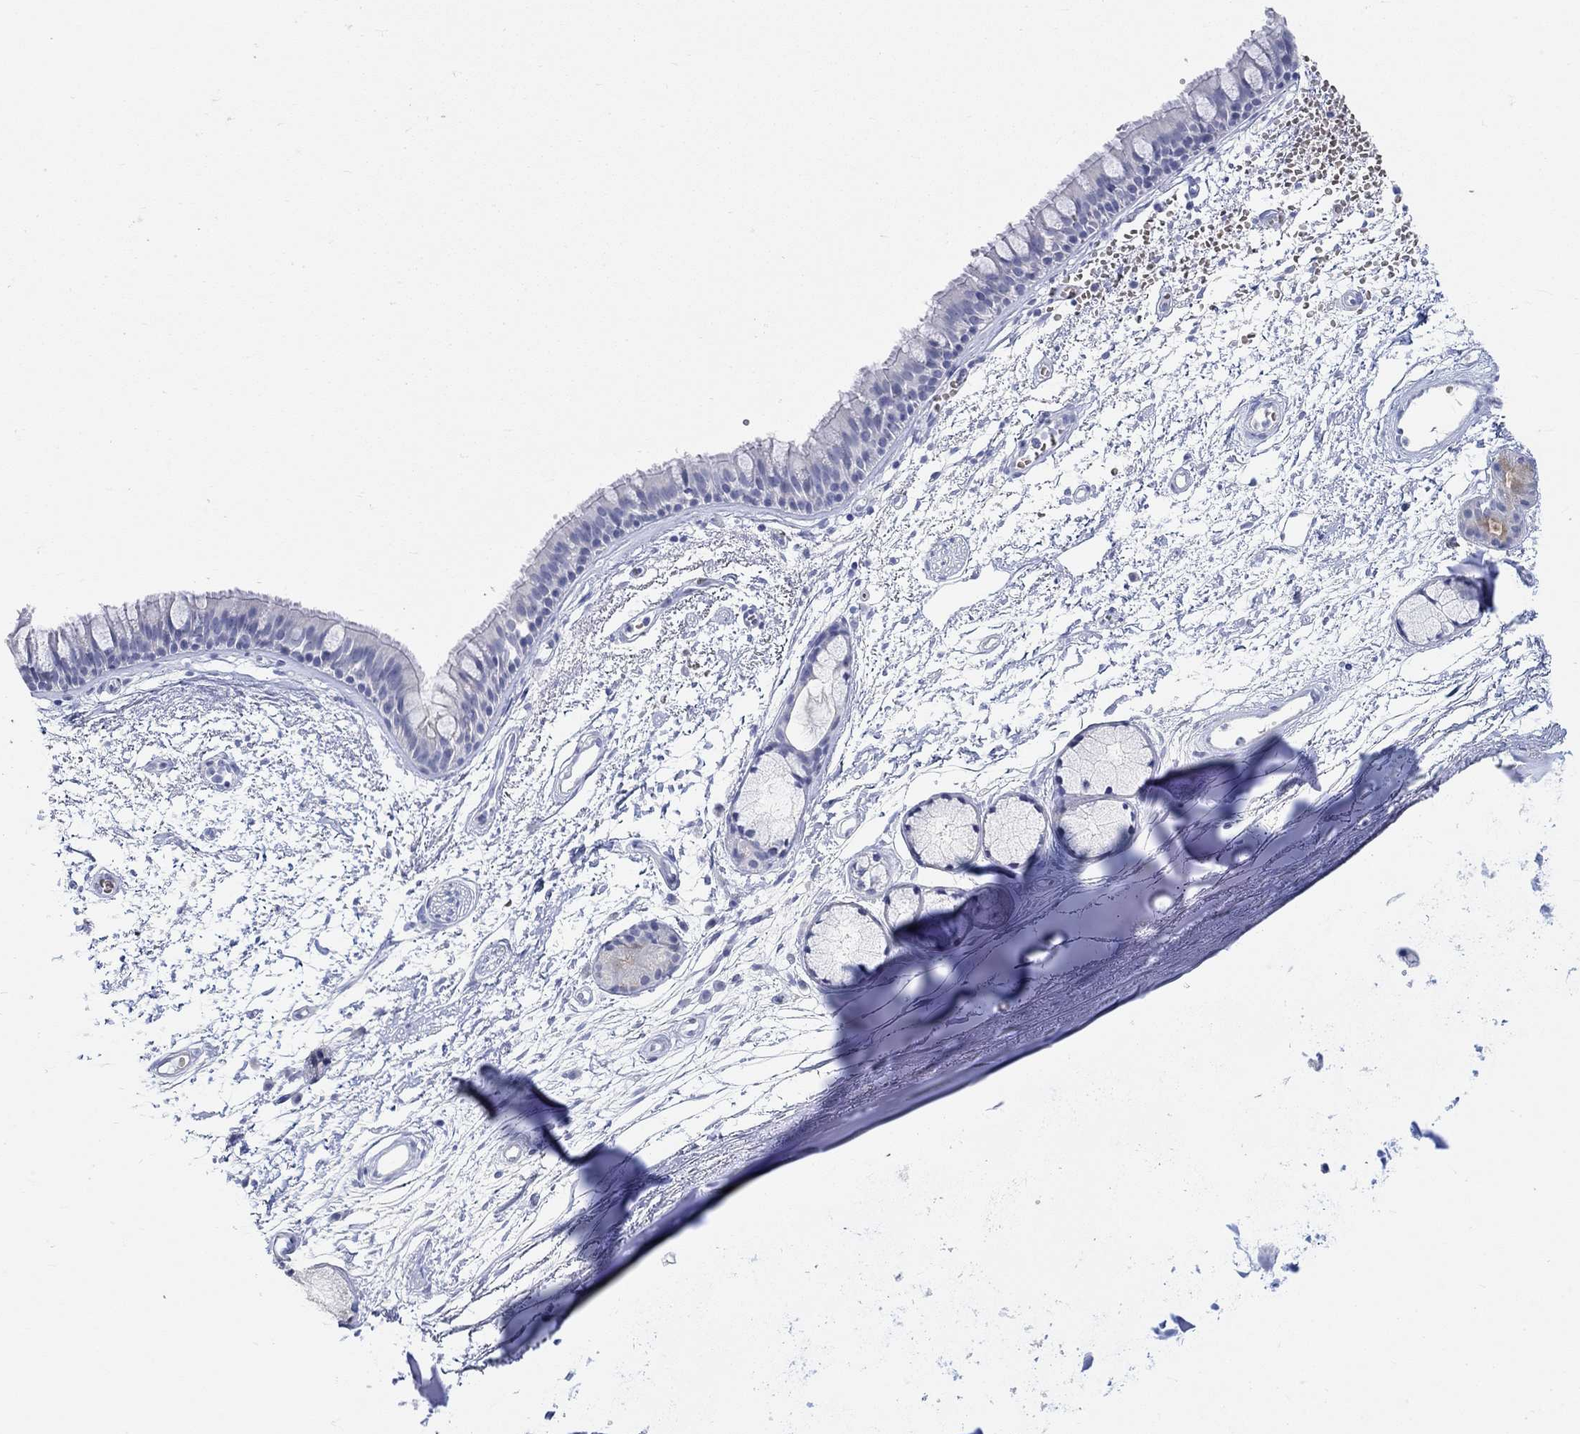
{"staining": {"intensity": "negative", "quantity": "none", "location": "none"}, "tissue": "bronchus", "cell_type": "Respiratory epithelial cells", "image_type": "normal", "snomed": [{"axis": "morphology", "description": "Normal tissue, NOS"}, {"axis": "topography", "description": "Cartilage tissue"}, {"axis": "topography", "description": "Bronchus"}], "caption": "Bronchus stained for a protein using immunohistochemistry (IHC) exhibits no expression respiratory epithelial cells.", "gene": "GRIA3", "patient": {"sex": "male", "age": 66}}